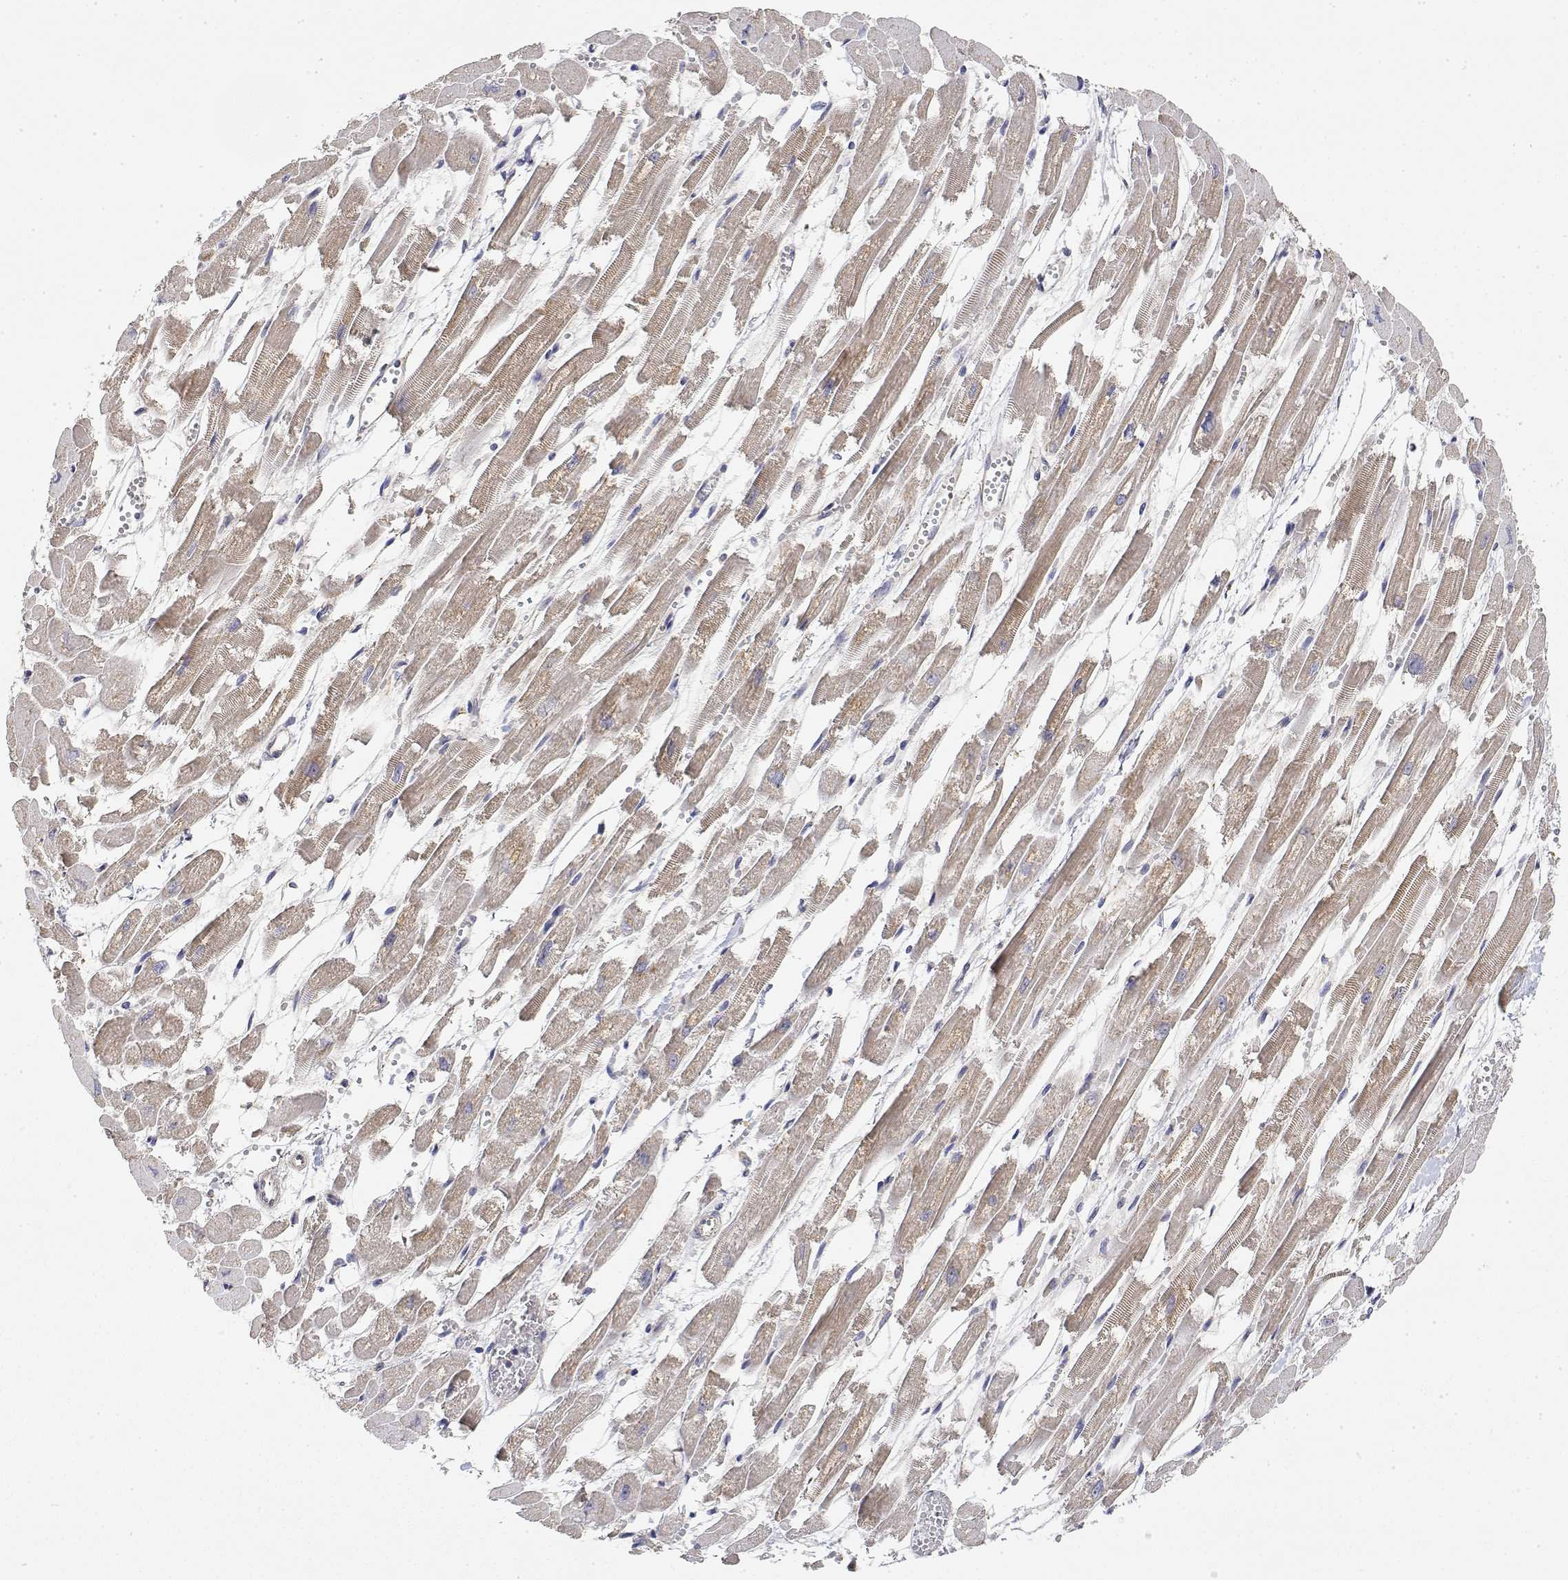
{"staining": {"intensity": "weak", "quantity": "25%-75%", "location": "cytoplasmic/membranous"}, "tissue": "heart muscle", "cell_type": "Cardiomyocytes", "image_type": "normal", "snomed": [{"axis": "morphology", "description": "Normal tissue, NOS"}, {"axis": "topography", "description": "Heart"}], "caption": "A high-resolution photomicrograph shows IHC staining of unremarkable heart muscle, which demonstrates weak cytoplasmic/membranous positivity in about 25%-75% of cardiomyocytes. Nuclei are stained in blue.", "gene": "LONRF3", "patient": {"sex": "female", "age": 52}}